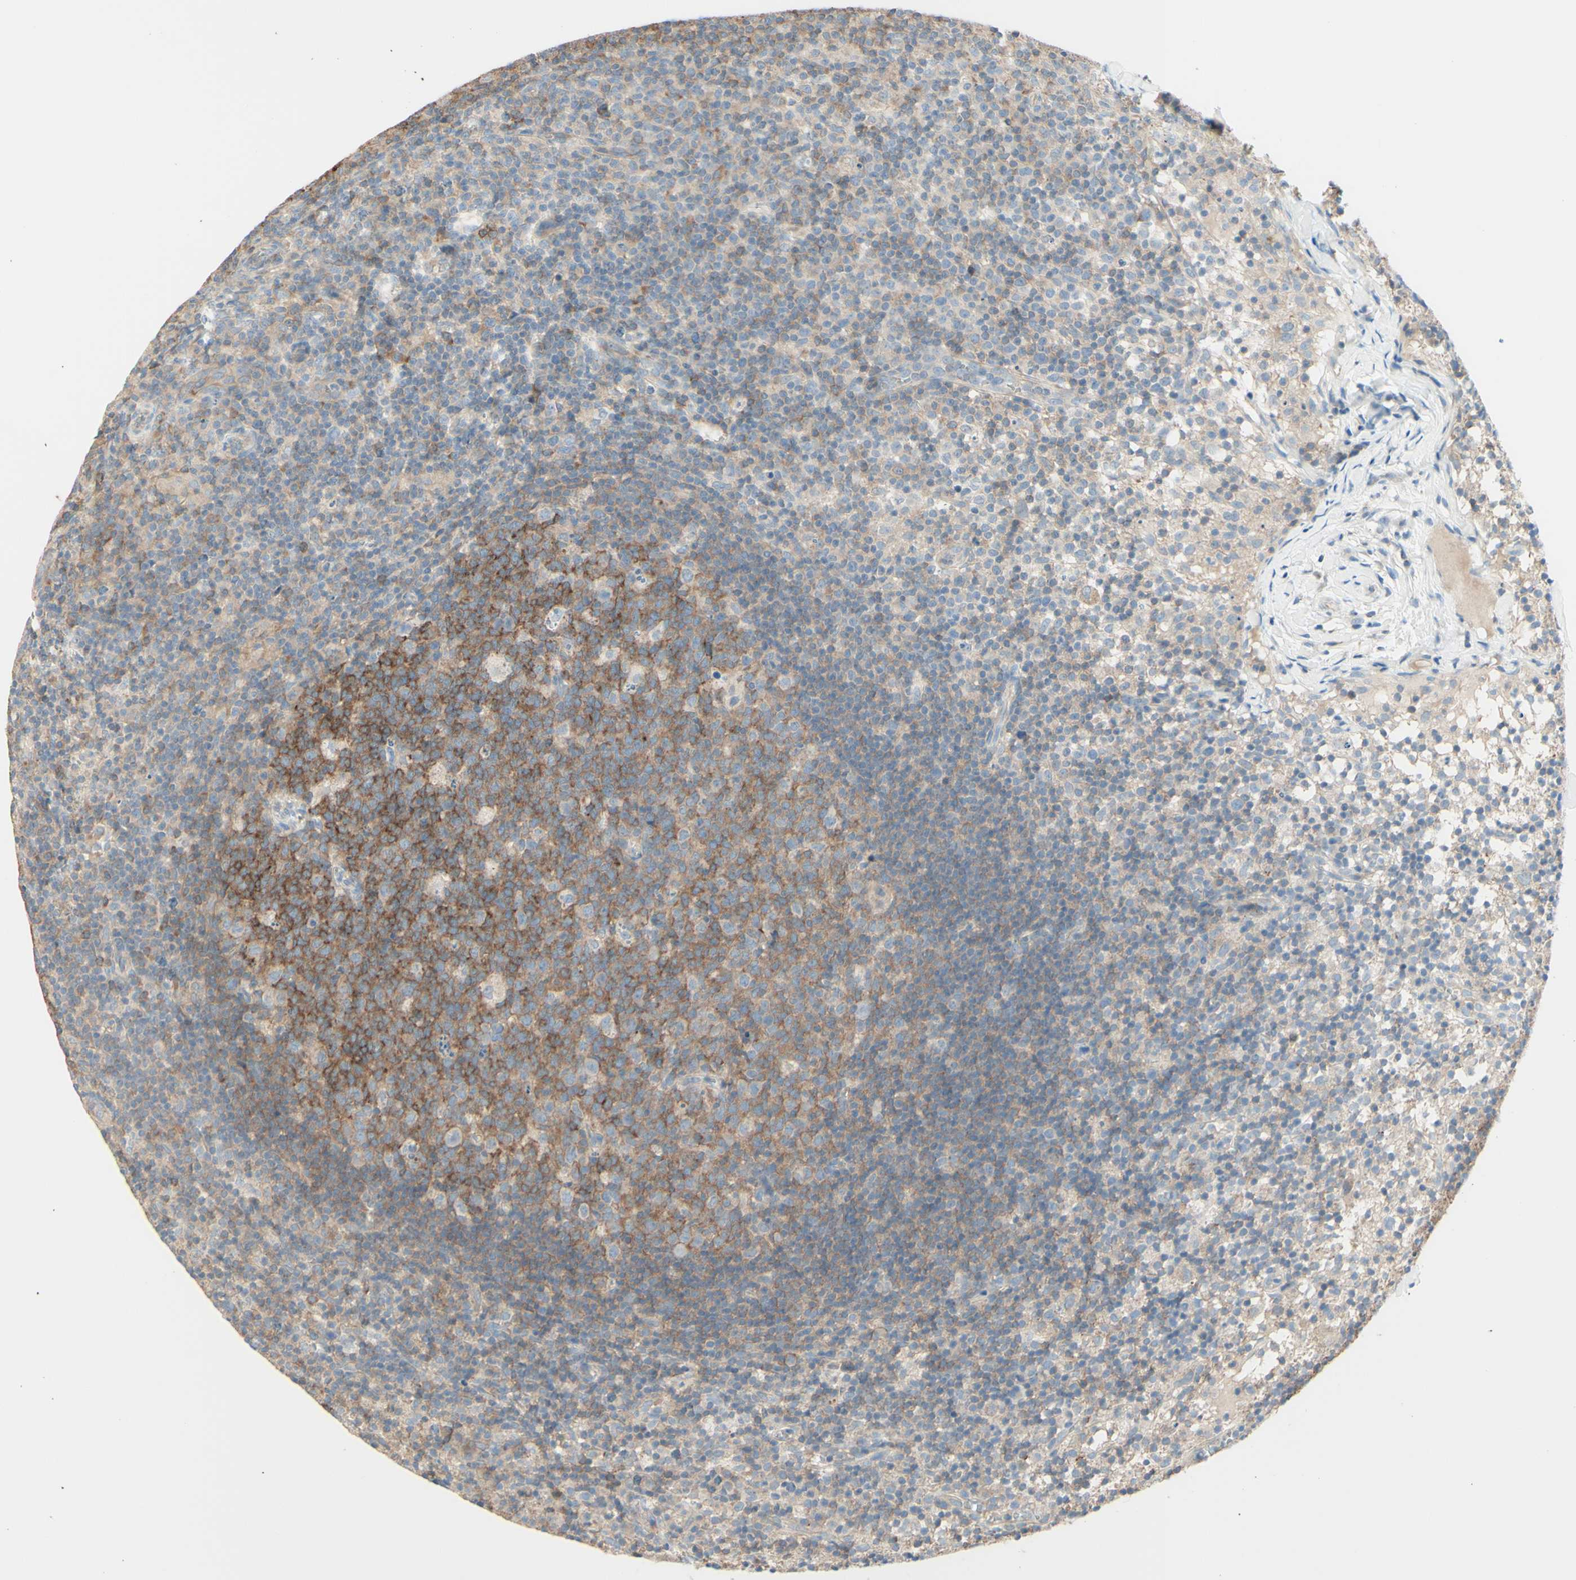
{"staining": {"intensity": "moderate", "quantity": ">75%", "location": "cytoplasmic/membranous"}, "tissue": "lymph node", "cell_type": "Germinal center cells", "image_type": "normal", "snomed": [{"axis": "morphology", "description": "Normal tissue, NOS"}, {"axis": "morphology", "description": "Inflammation, NOS"}, {"axis": "topography", "description": "Lymph node"}], "caption": "This image reveals immunohistochemistry staining of benign lymph node, with medium moderate cytoplasmic/membranous staining in approximately >75% of germinal center cells.", "gene": "MTM1", "patient": {"sex": "male", "age": 55}}